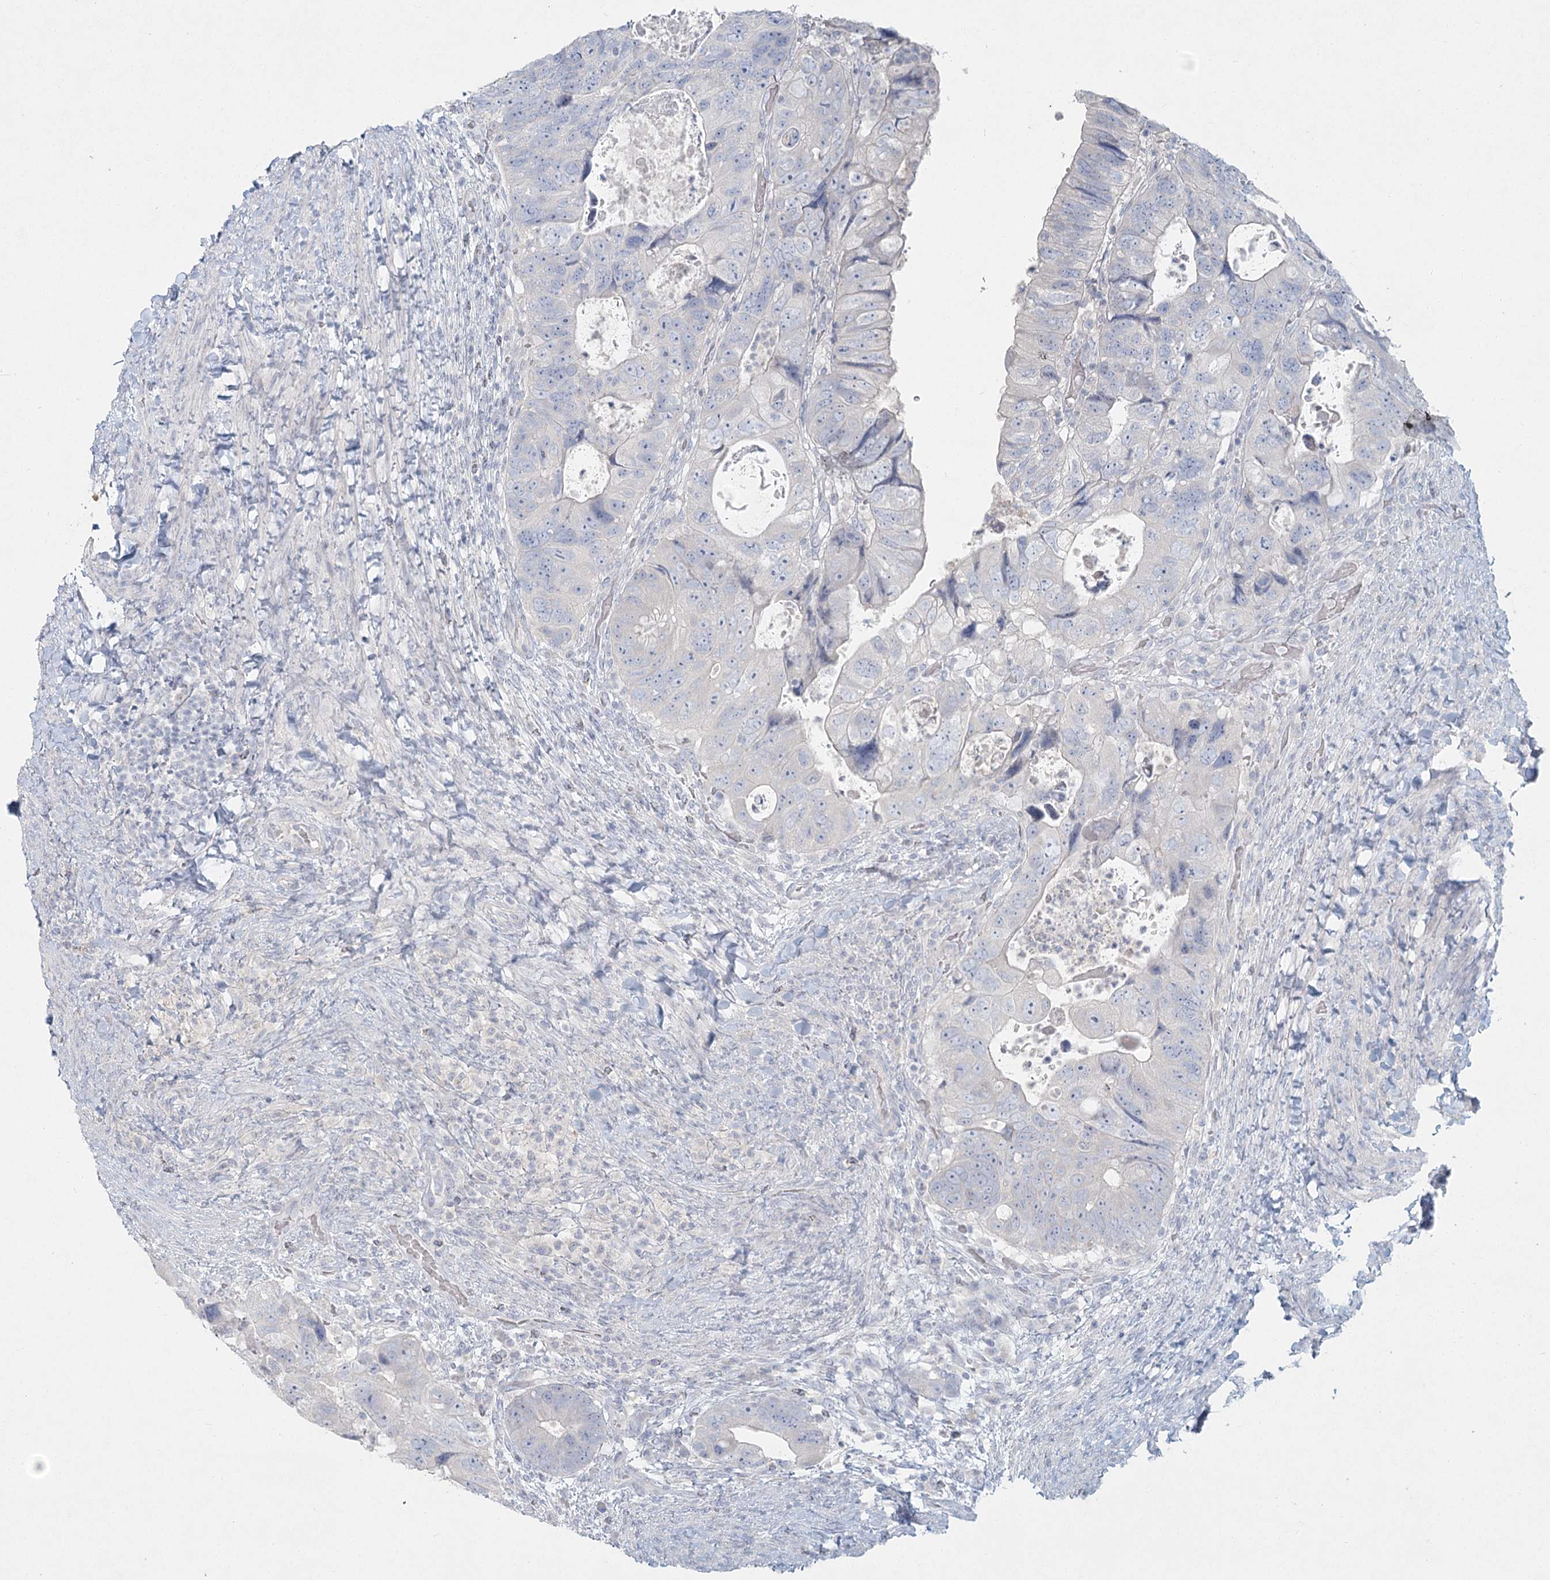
{"staining": {"intensity": "negative", "quantity": "none", "location": "none"}, "tissue": "colorectal cancer", "cell_type": "Tumor cells", "image_type": "cancer", "snomed": [{"axis": "morphology", "description": "Adenocarcinoma, NOS"}, {"axis": "topography", "description": "Rectum"}], "caption": "Tumor cells show no significant protein positivity in colorectal cancer (adenocarcinoma).", "gene": "LRP2BP", "patient": {"sex": "male", "age": 59}}